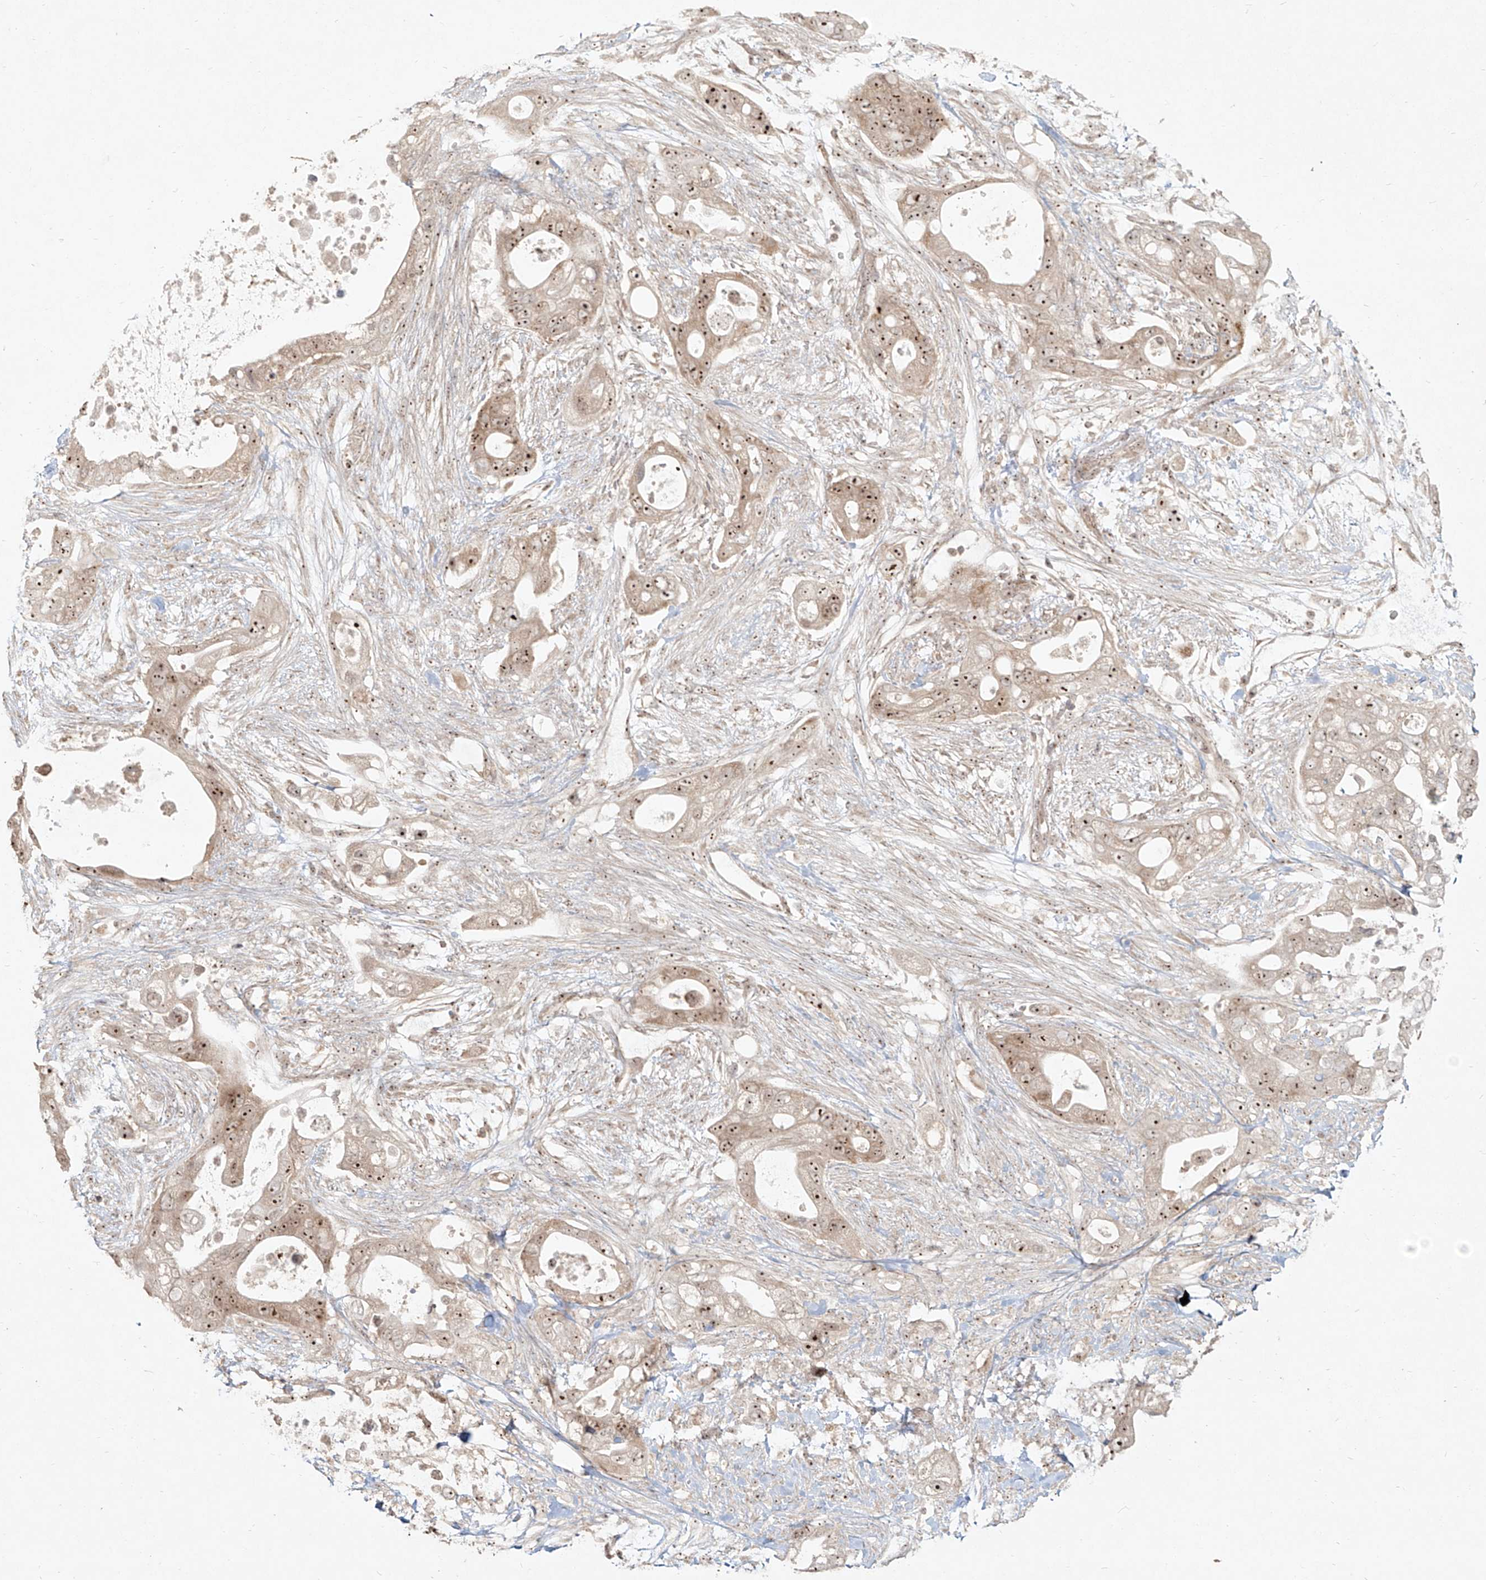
{"staining": {"intensity": "moderate", "quantity": ">75%", "location": "cytoplasmic/membranous,nuclear"}, "tissue": "pancreatic cancer", "cell_type": "Tumor cells", "image_type": "cancer", "snomed": [{"axis": "morphology", "description": "Adenocarcinoma, NOS"}, {"axis": "topography", "description": "Pancreas"}], "caption": "The image shows a brown stain indicating the presence of a protein in the cytoplasmic/membranous and nuclear of tumor cells in pancreatic adenocarcinoma.", "gene": "BYSL", "patient": {"sex": "male", "age": 53}}